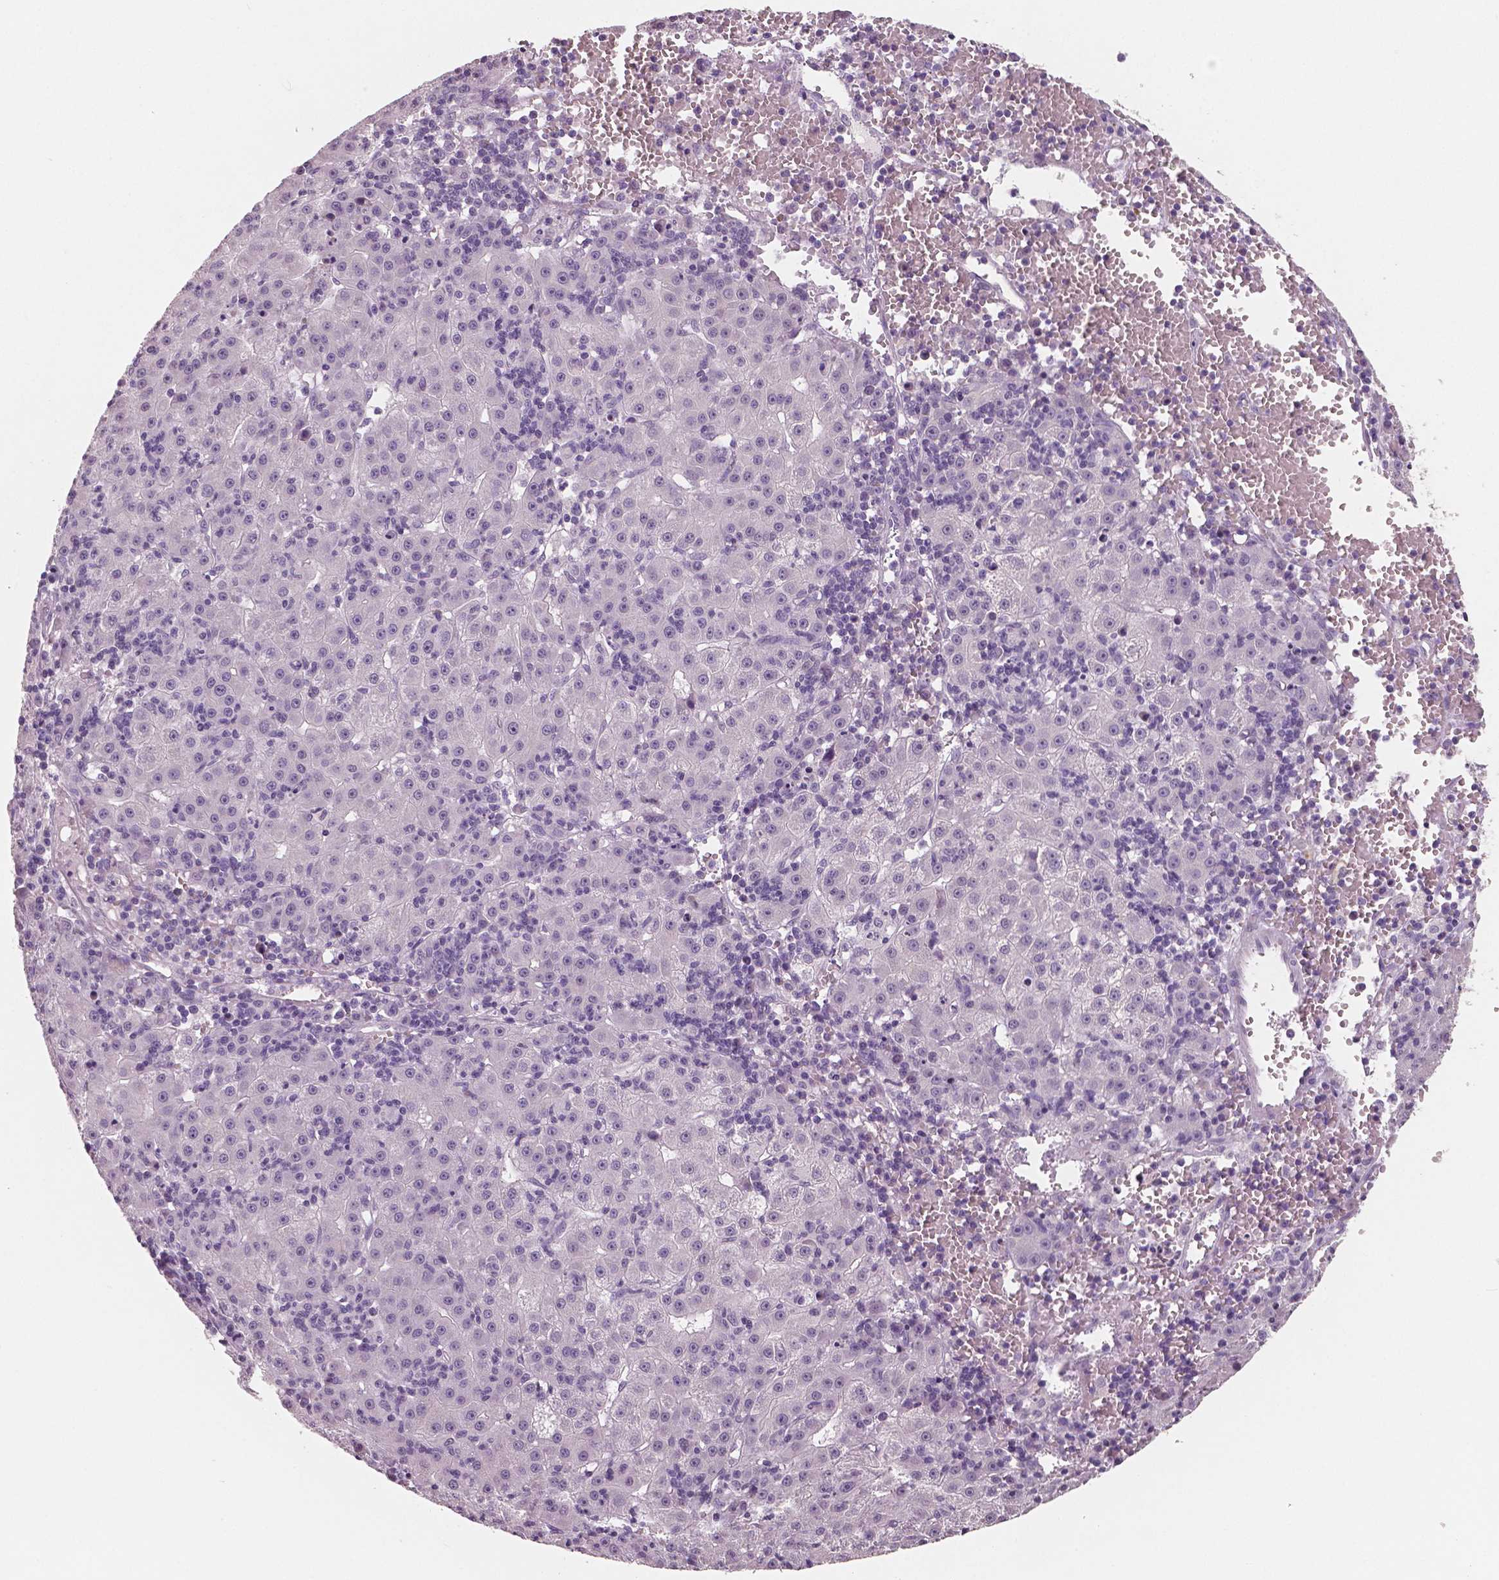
{"staining": {"intensity": "negative", "quantity": "none", "location": "none"}, "tissue": "liver cancer", "cell_type": "Tumor cells", "image_type": "cancer", "snomed": [{"axis": "morphology", "description": "Carcinoma, Hepatocellular, NOS"}, {"axis": "topography", "description": "Liver"}], "caption": "This is an immunohistochemistry (IHC) histopathology image of human hepatocellular carcinoma (liver). There is no positivity in tumor cells.", "gene": "NECAB1", "patient": {"sex": "male", "age": 76}}